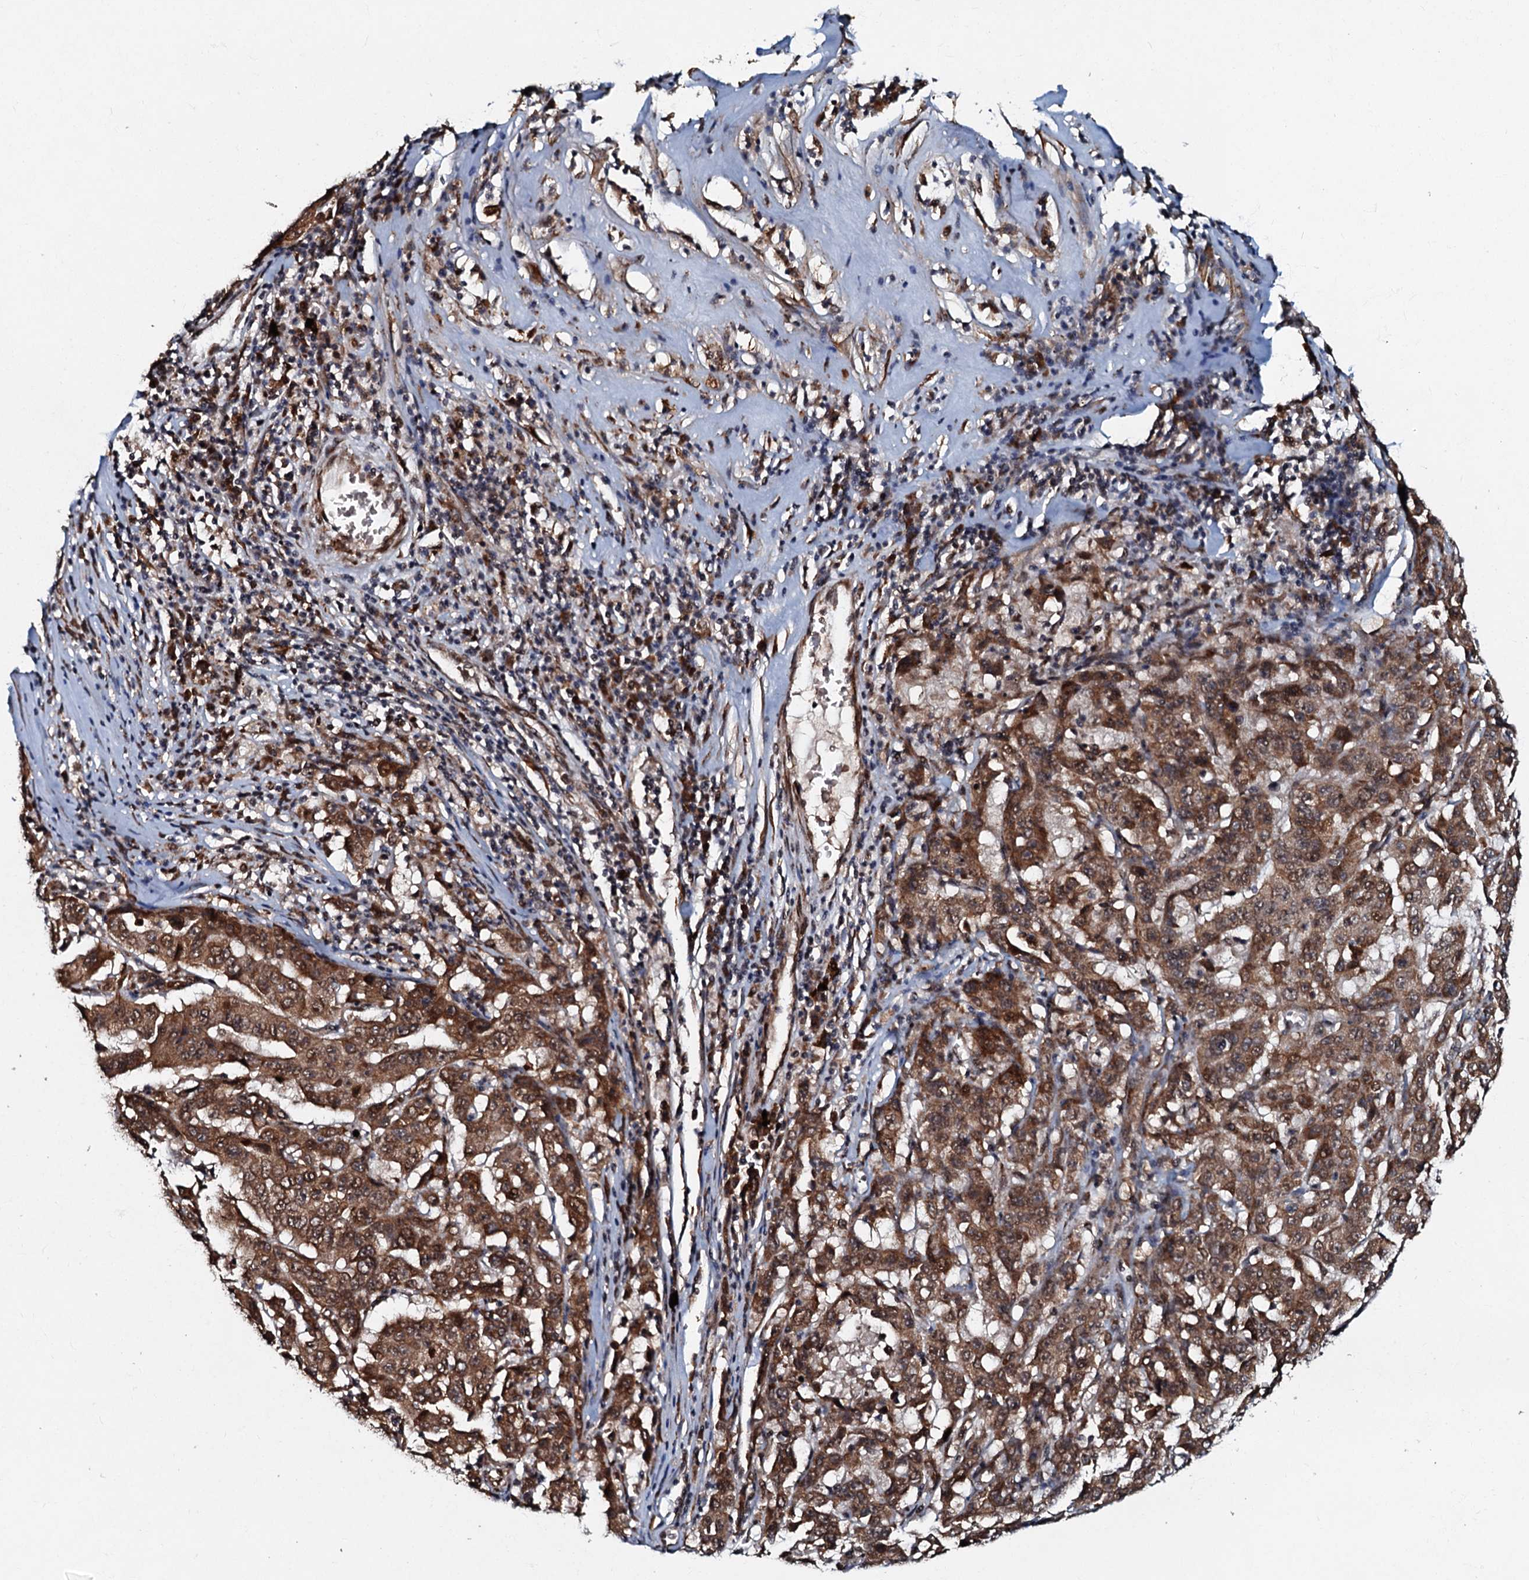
{"staining": {"intensity": "strong", "quantity": ">75%", "location": "cytoplasmic/membranous,nuclear"}, "tissue": "pancreatic cancer", "cell_type": "Tumor cells", "image_type": "cancer", "snomed": [{"axis": "morphology", "description": "Adenocarcinoma, NOS"}, {"axis": "topography", "description": "Pancreas"}], "caption": "A brown stain labels strong cytoplasmic/membranous and nuclear positivity of a protein in pancreatic cancer tumor cells.", "gene": "C18orf32", "patient": {"sex": "male", "age": 63}}